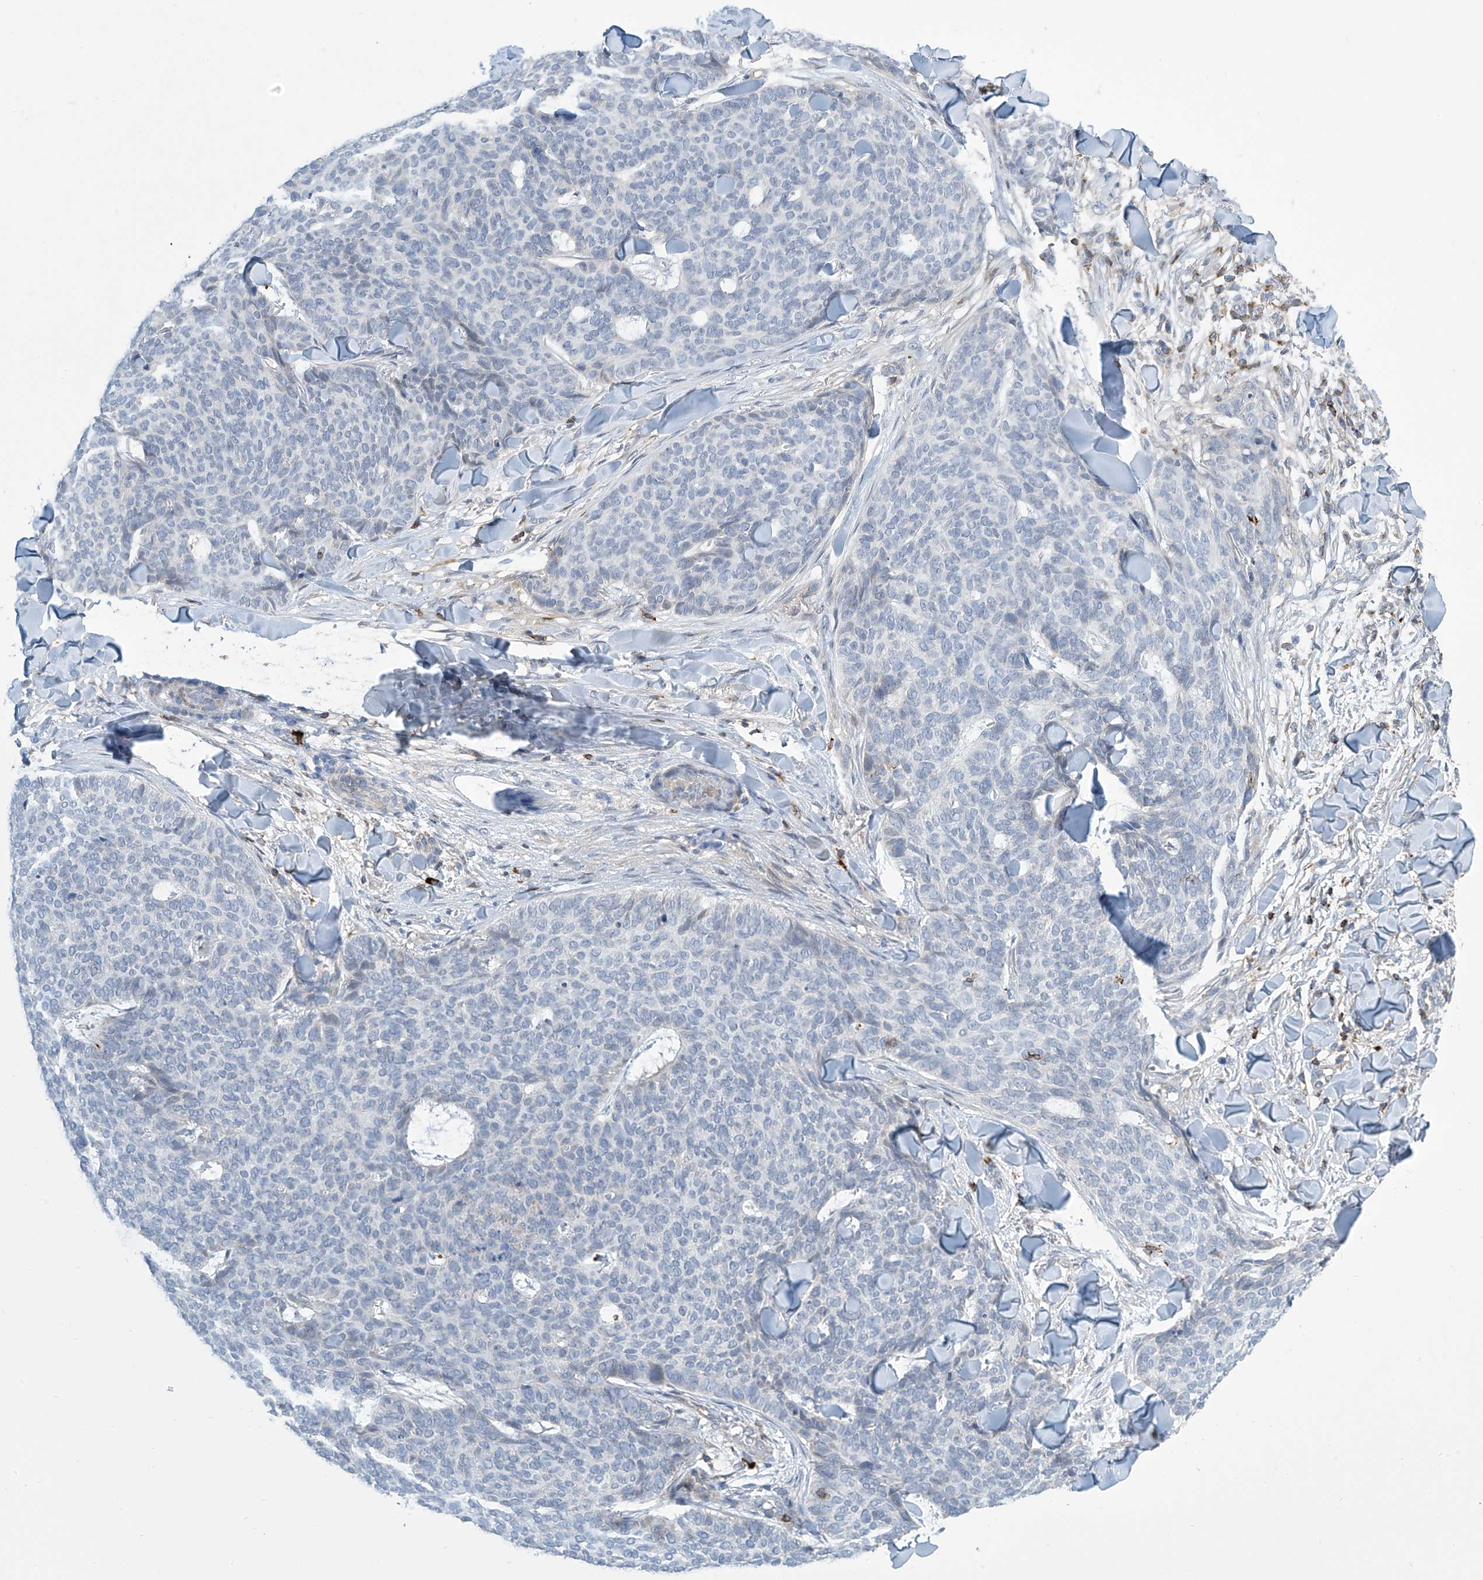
{"staining": {"intensity": "negative", "quantity": "none", "location": "none"}, "tissue": "skin cancer", "cell_type": "Tumor cells", "image_type": "cancer", "snomed": [{"axis": "morphology", "description": "Normal tissue, NOS"}, {"axis": "morphology", "description": "Basal cell carcinoma"}, {"axis": "topography", "description": "Skin"}], "caption": "Immunohistochemical staining of skin basal cell carcinoma displays no significant positivity in tumor cells.", "gene": "IBA57", "patient": {"sex": "male", "age": 50}}